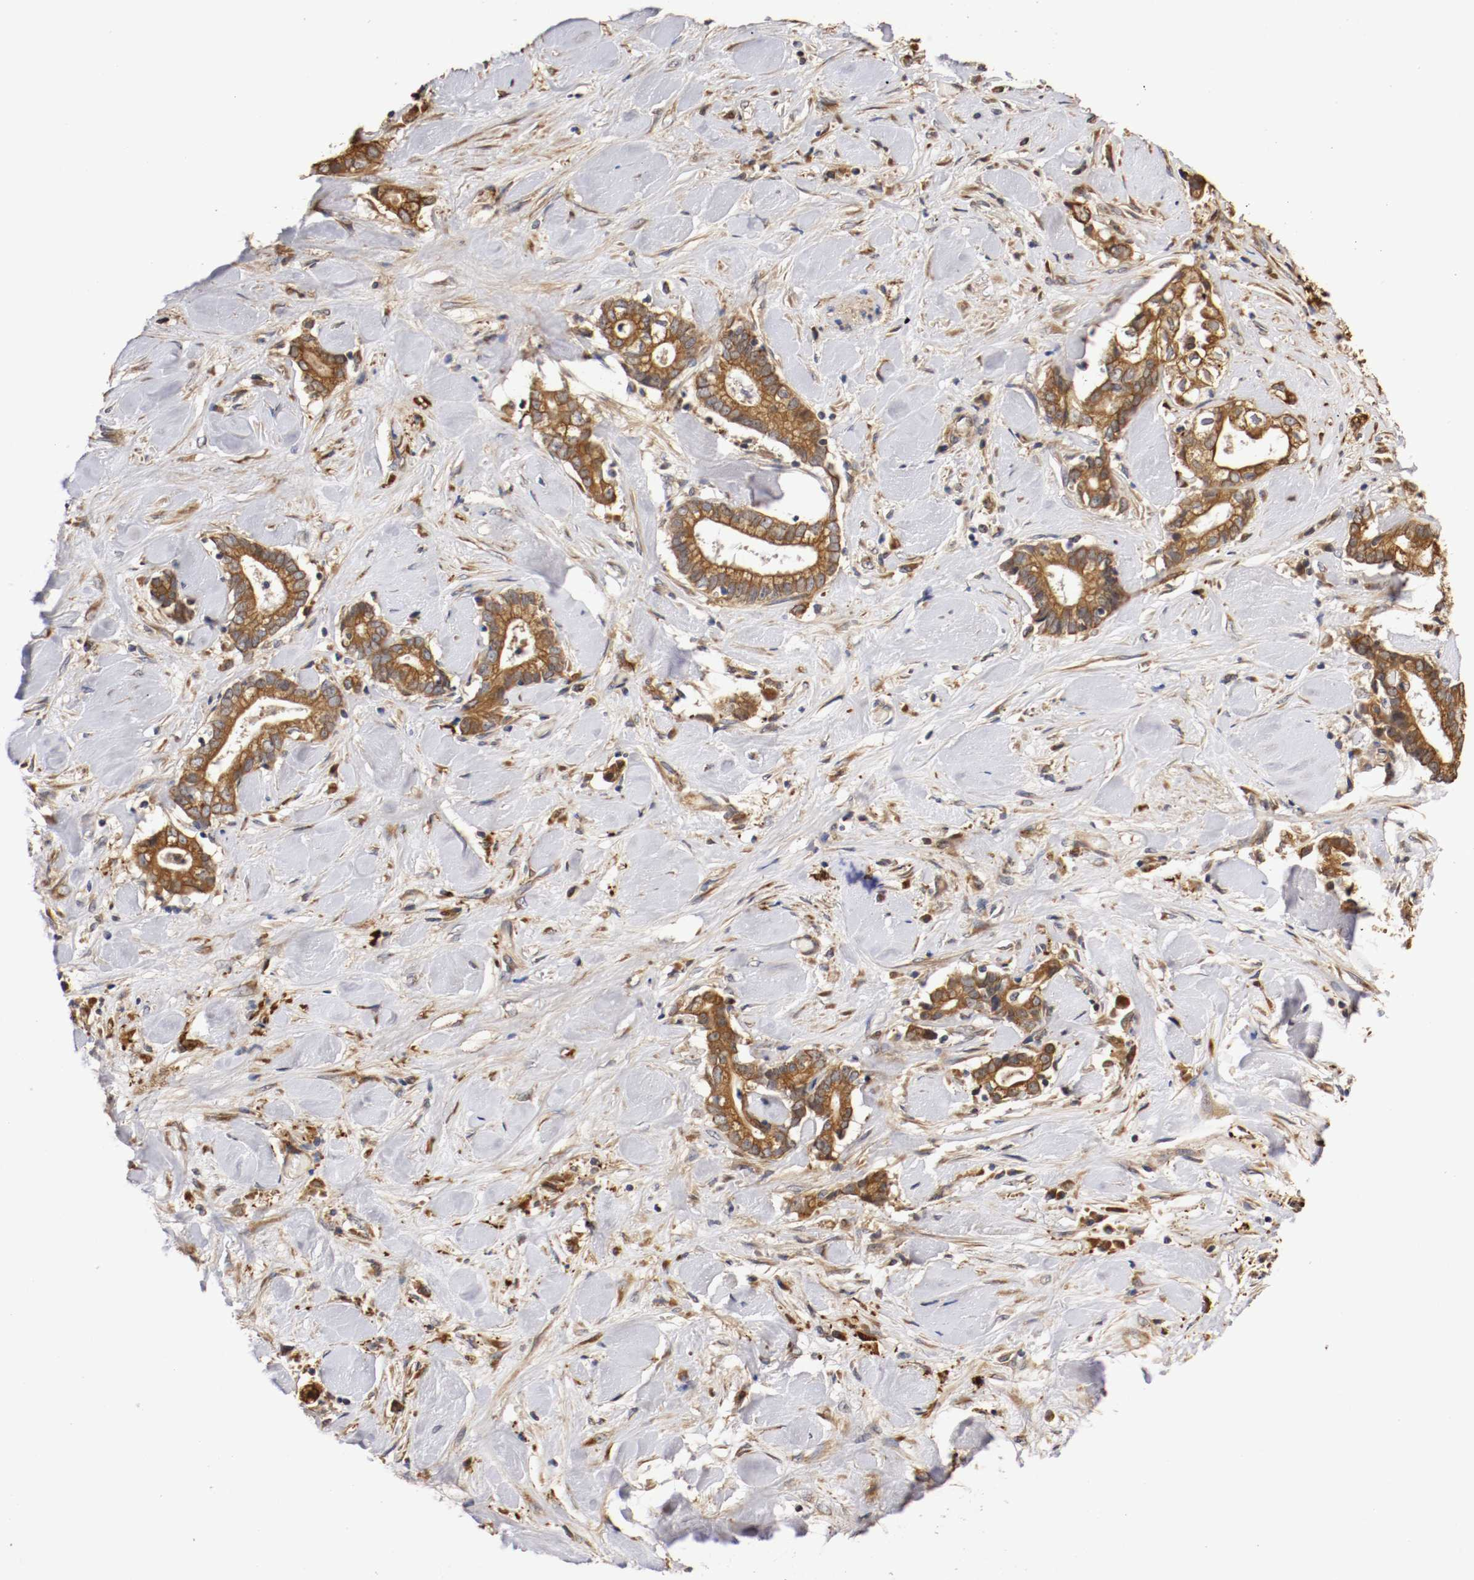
{"staining": {"intensity": "strong", "quantity": ">75%", "location": "cytoplasmic/membranous"}, "tissue": "liver cancer", "cell_type": "Tumor cells", "image_type": "cancer", "snomed": [{"axis": "morphology", "description": "Cholangiocarcinoma"}, {"axis": "topography", "description": "Liver"}], "caption": "Tumor cells show strong cytoplasmic/membranous expression in approximately >75% of cells in liver cancer (cholangiocarcinoma).", "gene": "VEZT", "patient": {"sex": "male", "age": 57}}